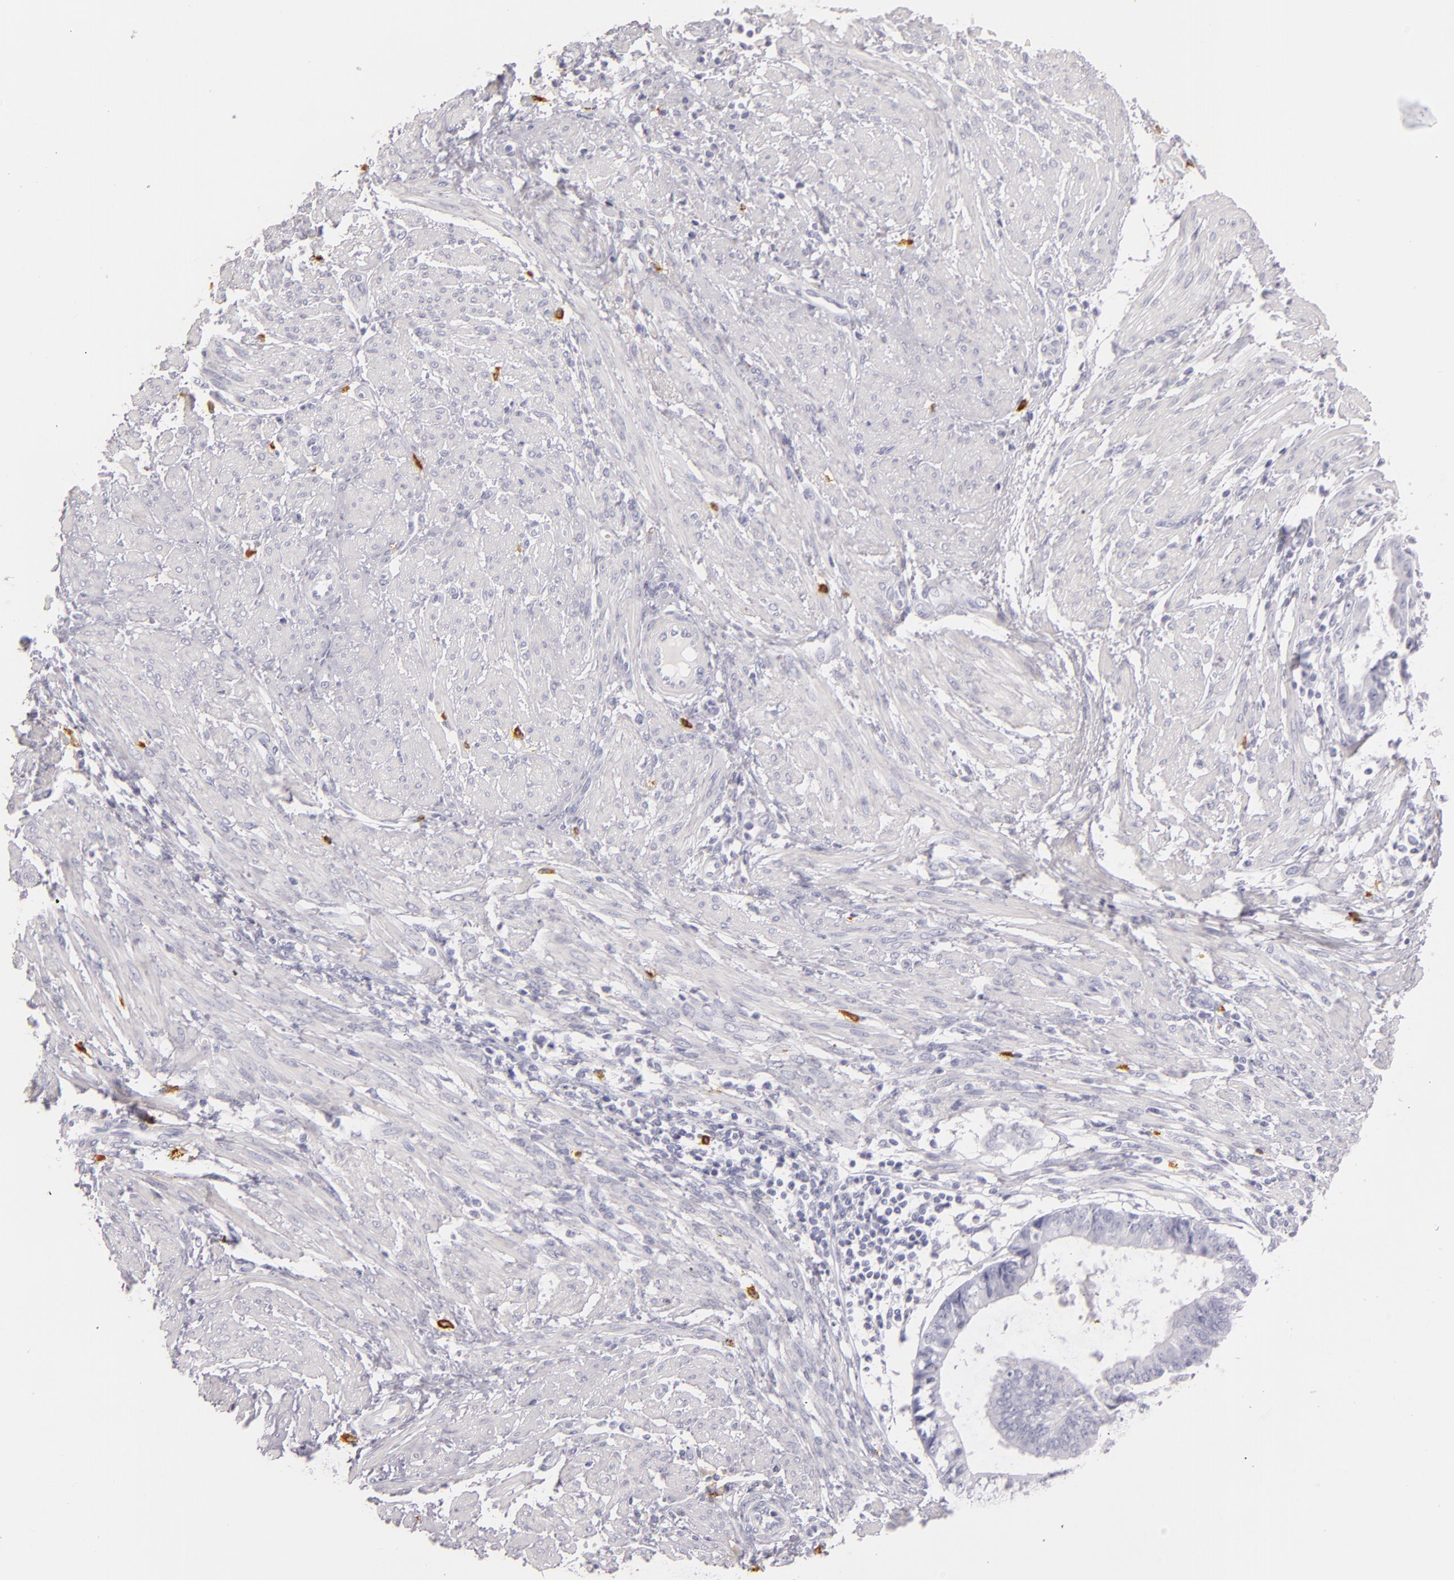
{"staining": {"intensity": "negative", "quantity": "none", "location": "none"}, "tissue": "endometrial cancer", "cell_type": "Tumor cells", "image_type": "cancer", "snomed": [{"axis": "morphology", "description": "Adenocarcinoma, NOS"}, {"axis": "topography", "description": "Endometrium"}], "caption": "The immunohistochemistry photomicrograph has no significant positivity in tumor cells of endometrial cancer (adenocarcinoma) tissue.", "gene": "TPSD1", "patient": {"sex": "female", "age": 63}}